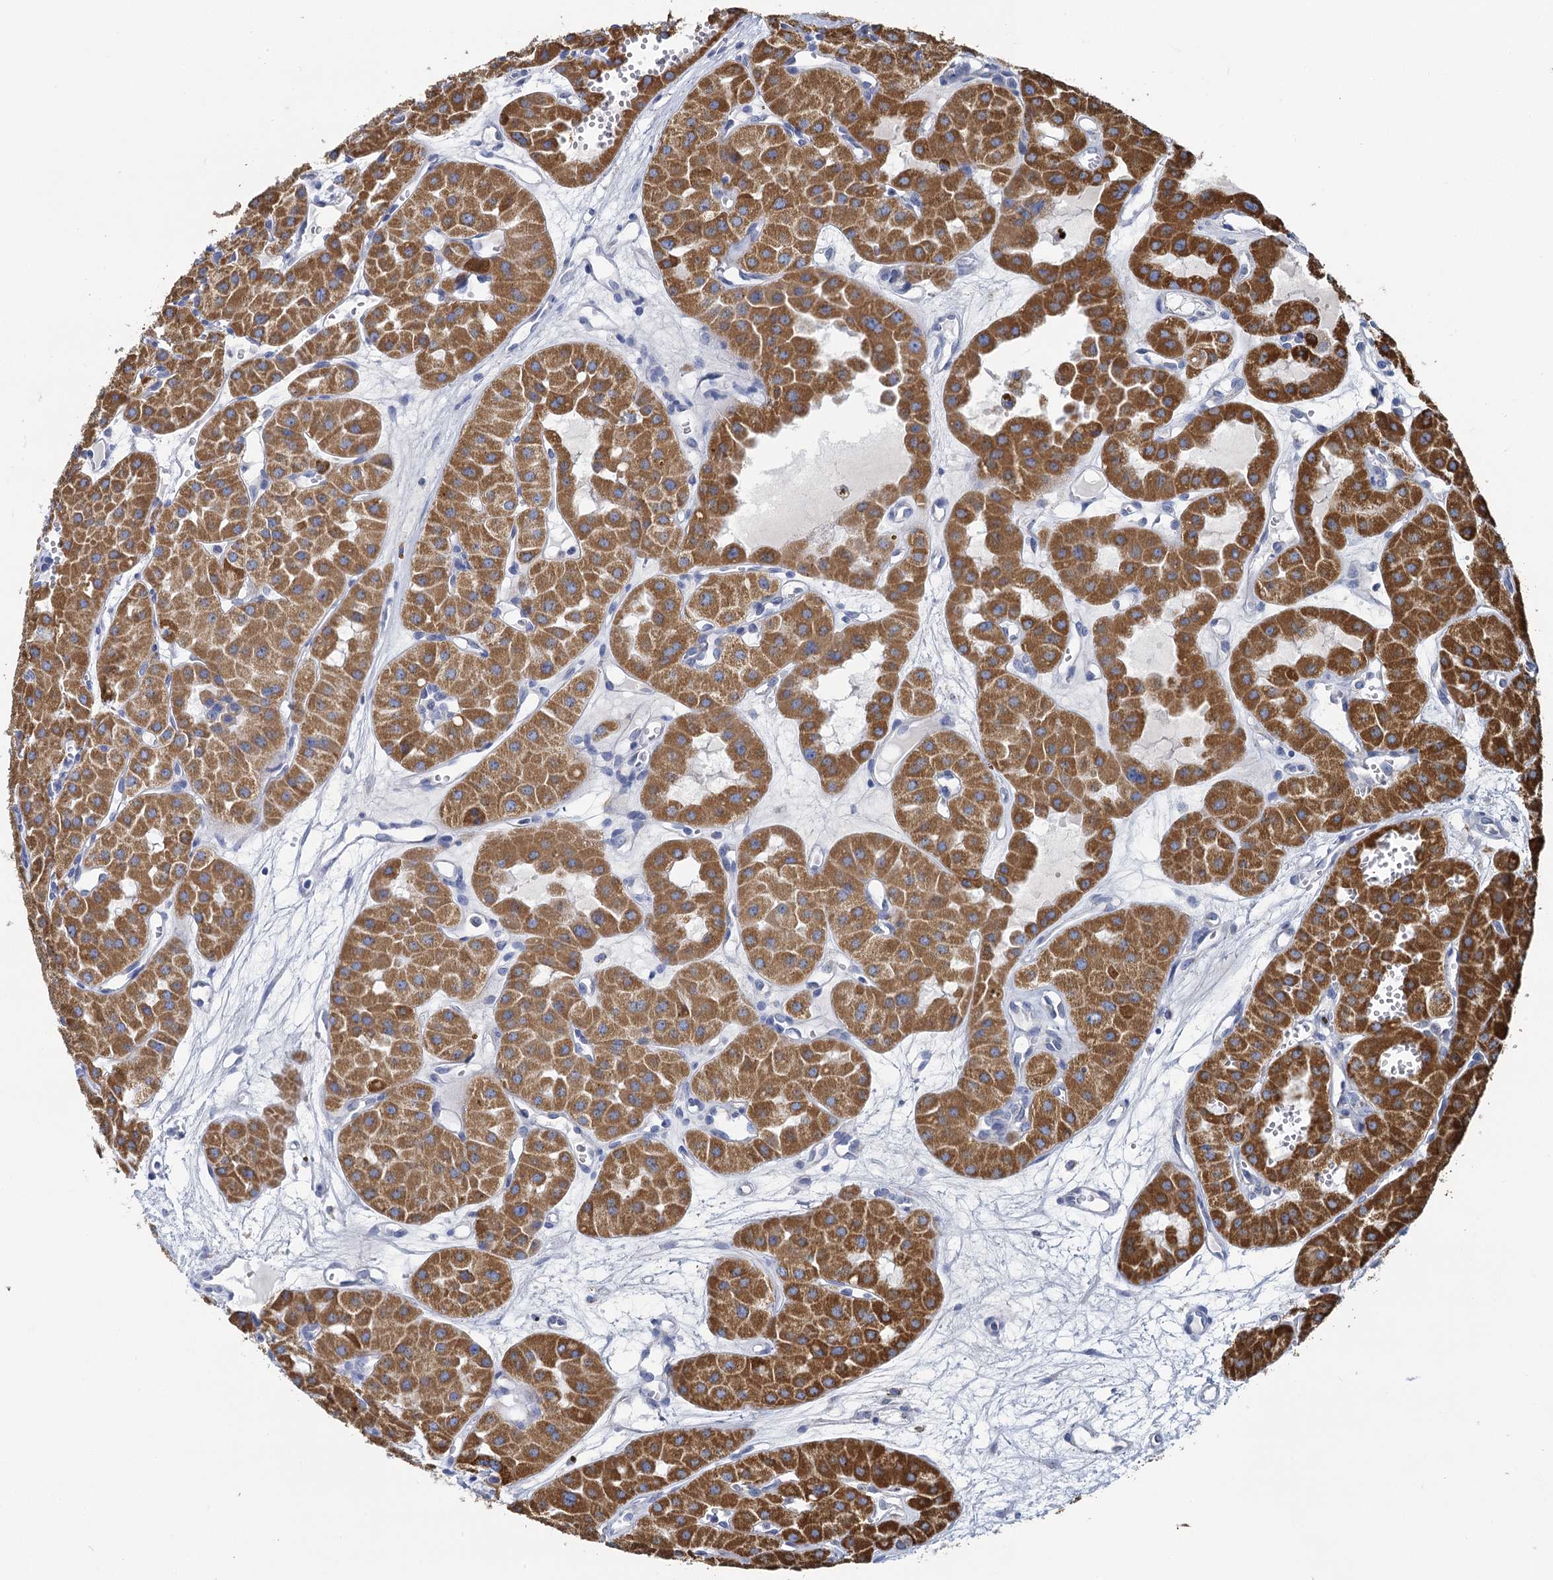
{"staining": {"intensity": "moderate", "quantity": ">75%", "location": "cytoplasmic/membranous"}, "tissue": "renal cancer", "cell_type": "Tumor cells", "image_type": "cancer", "snomed": [{"axis": "morphology", "description": "Carcinoma, NOS"}, {"axis": "topography", "description": "Kidney"}], "caption": "Protein expression by IHC shows moderate cytoplasmic/membranous expression in about >75% of tumor cells in renal carcinoma.", "gene": "CCP110", "patient": {"sex": "female", "age": 75}}